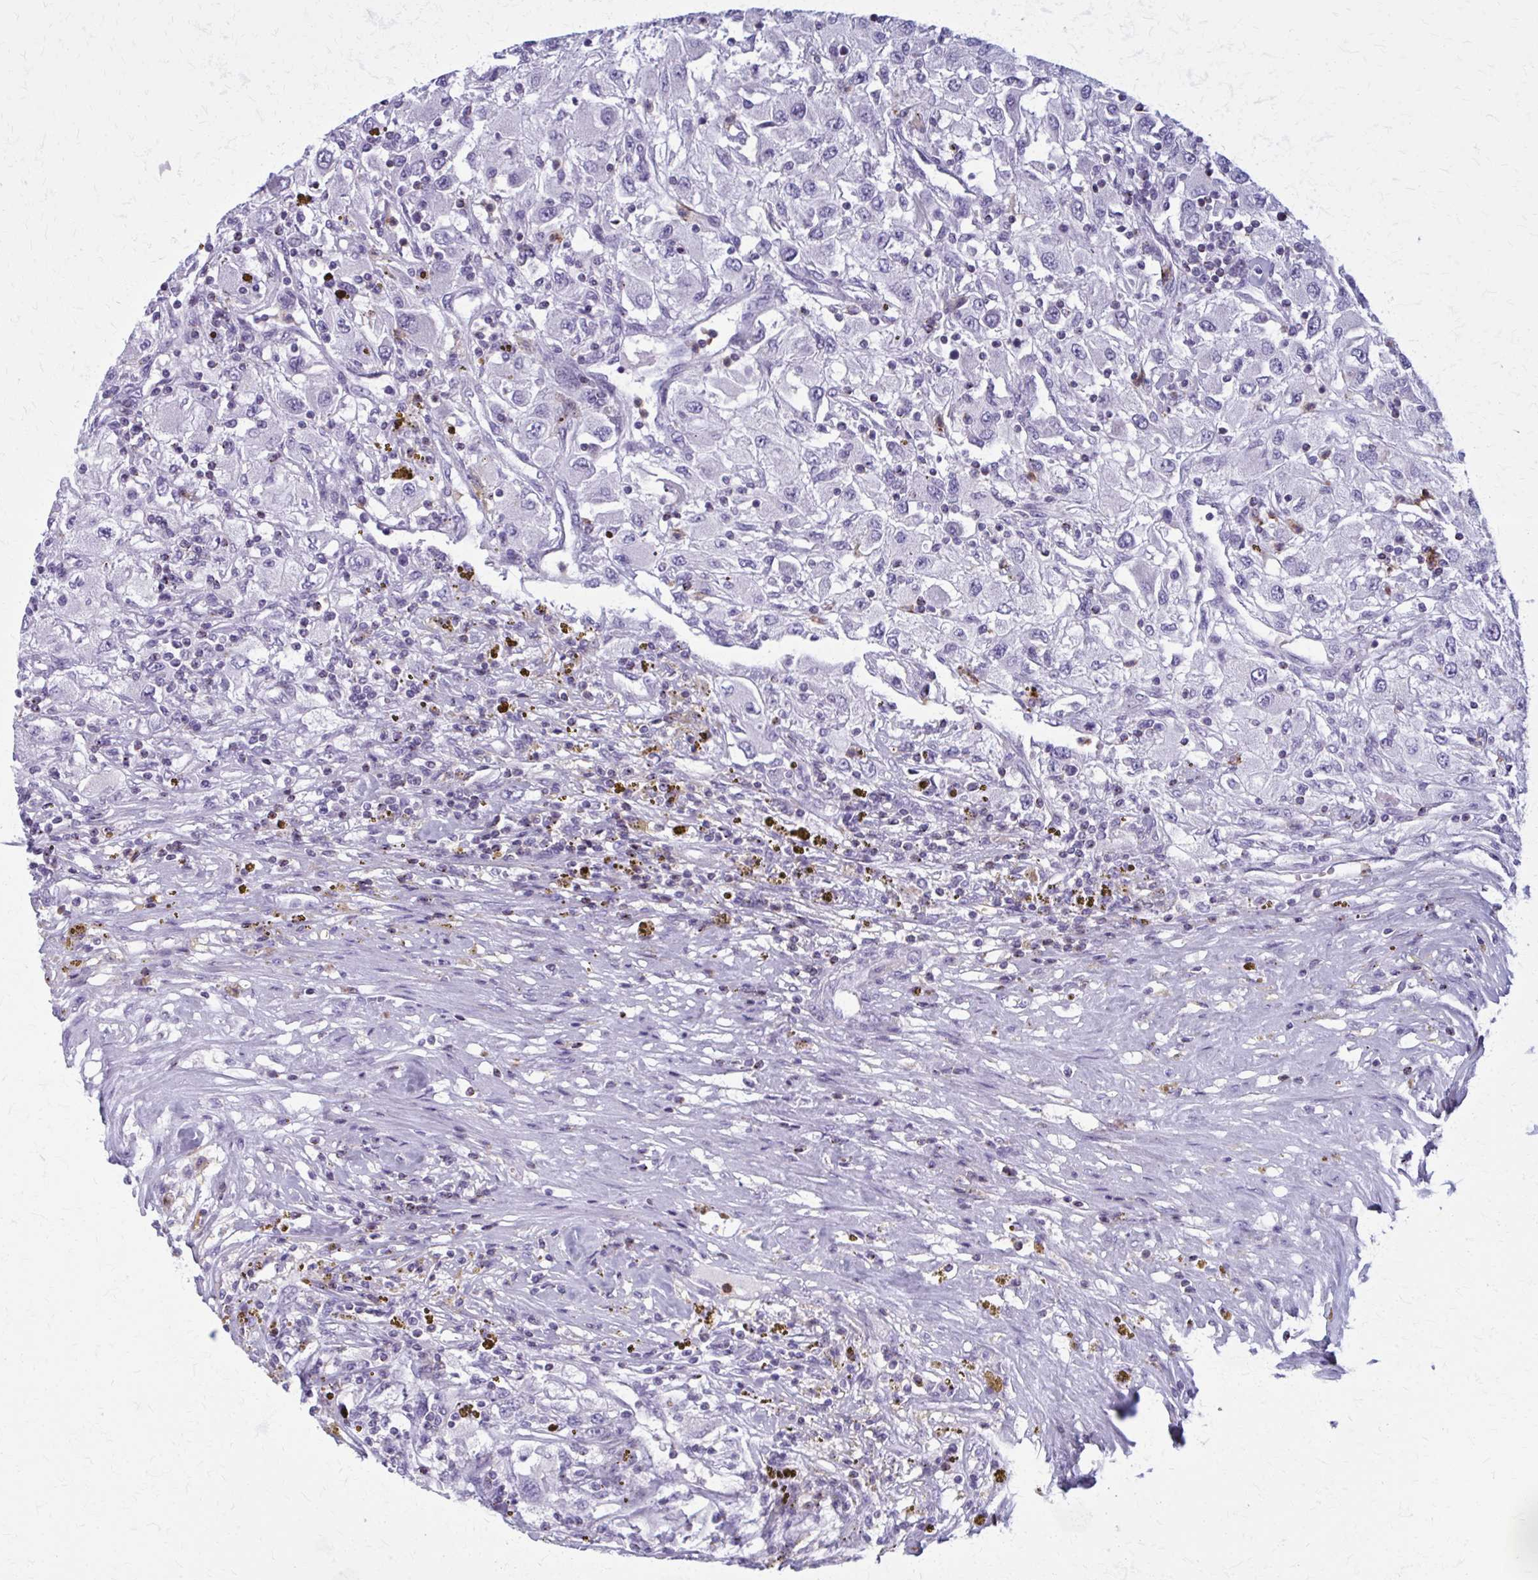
{"staining": {"intensity": "negative", "quantity": "none", "location": "none"}, "tissue": "renal cancer", "cell_type": "Tumor cells", "image_type": "cancer", "snomed": [{"axis": "morphology", "description": "Adenocarcinoma, NOS"}, {"axis": "topography", "description": "Kidney"}], "caption": "Immunohistochemistry of human renal cancer shows no staining in tumor cells.", "gene": "PEDS1", "patient": {"sex": "female", "age": 67}}